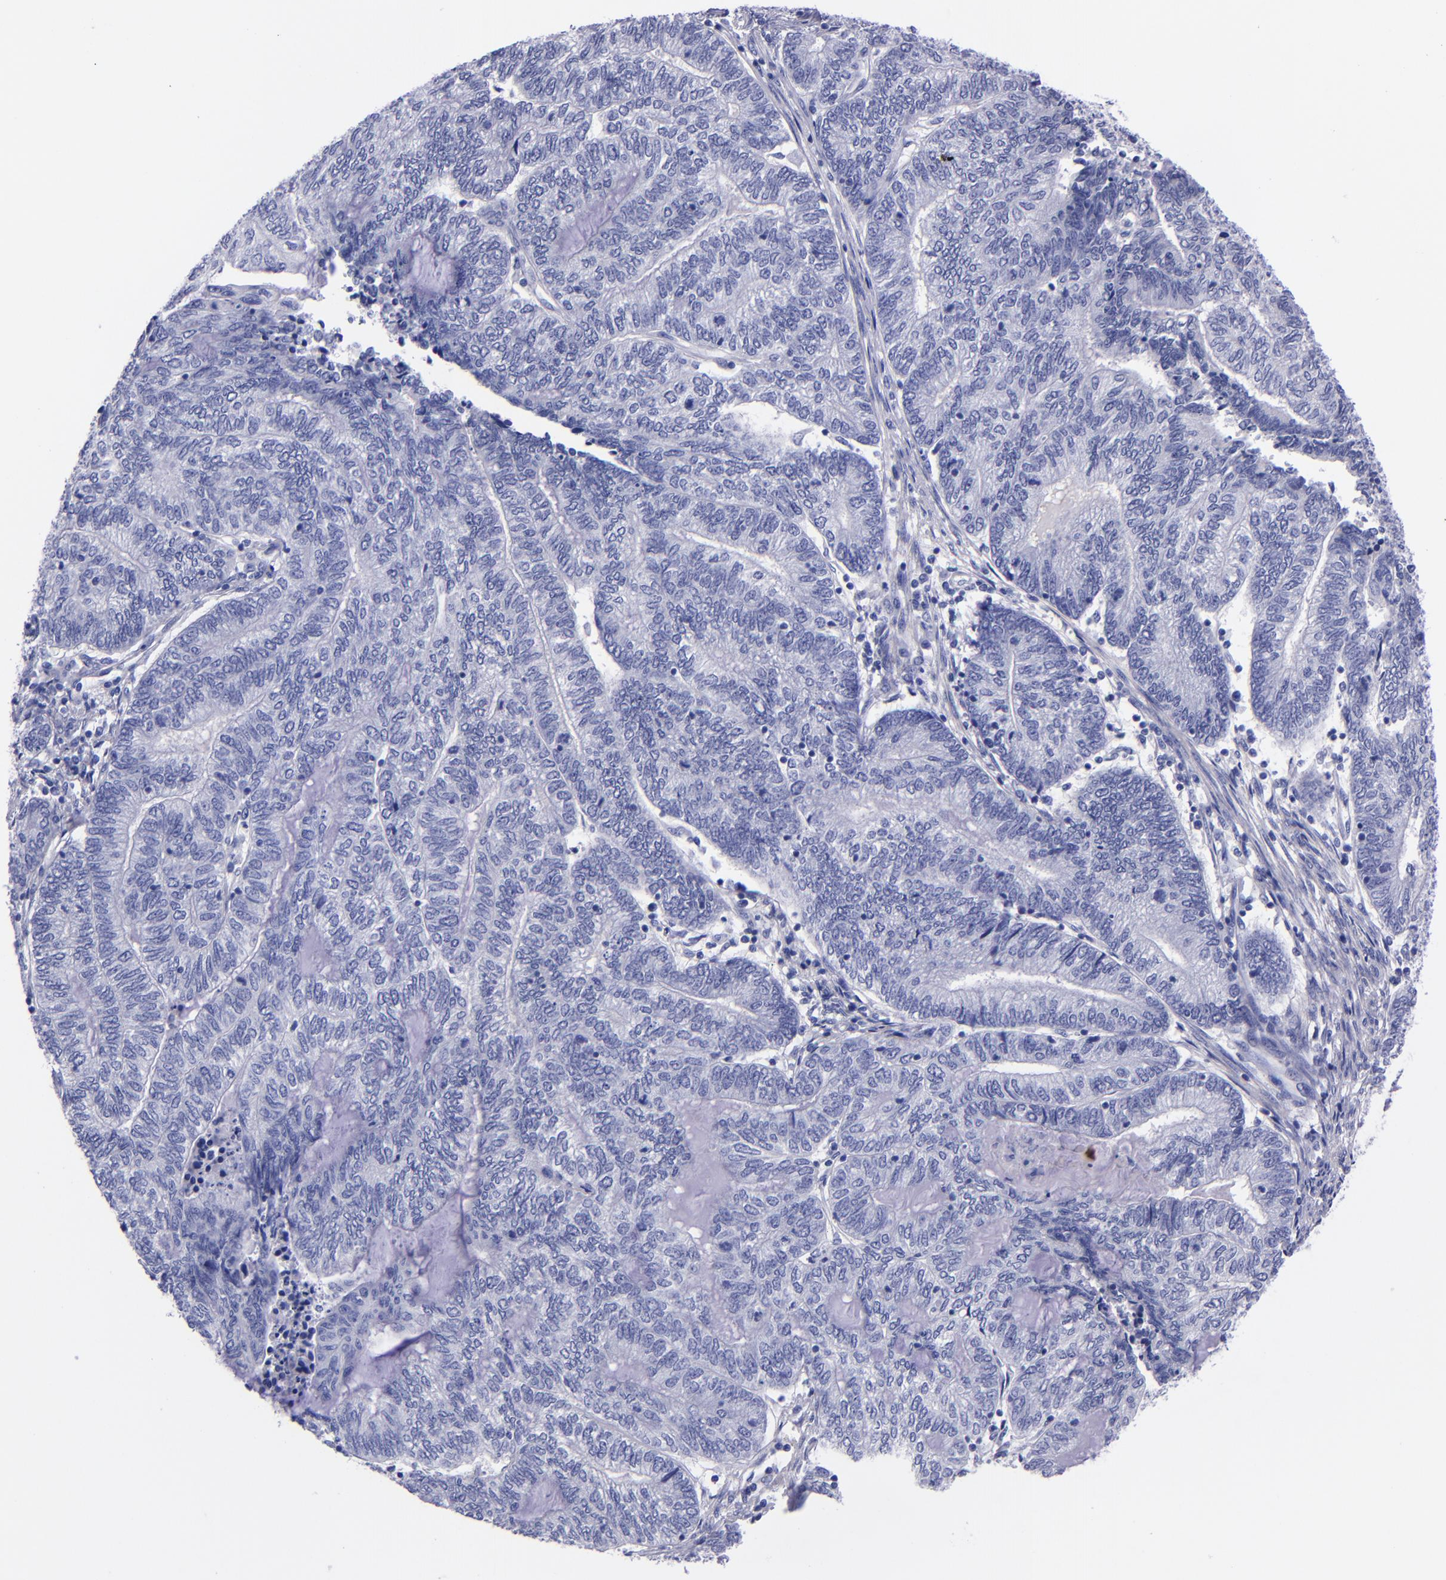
{"staining": {"intensity": "negative", "quantity": "none", "location": "none"}, "tissue": "endometrial cancer", "cell_type": "Tumor cells", "image_type": "cancer", "snomed": [{"axis": "morphology", "description": "Adenocarcinoma, NOS"}, {"axis": "topography", "description": "Uterus"}, {"axis": "topography", "description": "Endometrium"}], "caption": "A high-resolution histopathology image shows IHC staining of endometrial cancer, which demonstrates no significant expression in tumor cells. (Brightfield microscopy of DAB immunohistochemistry at high magnification).", "gene": "SV2A", "patient": {"sex": "female", "age": 70}}